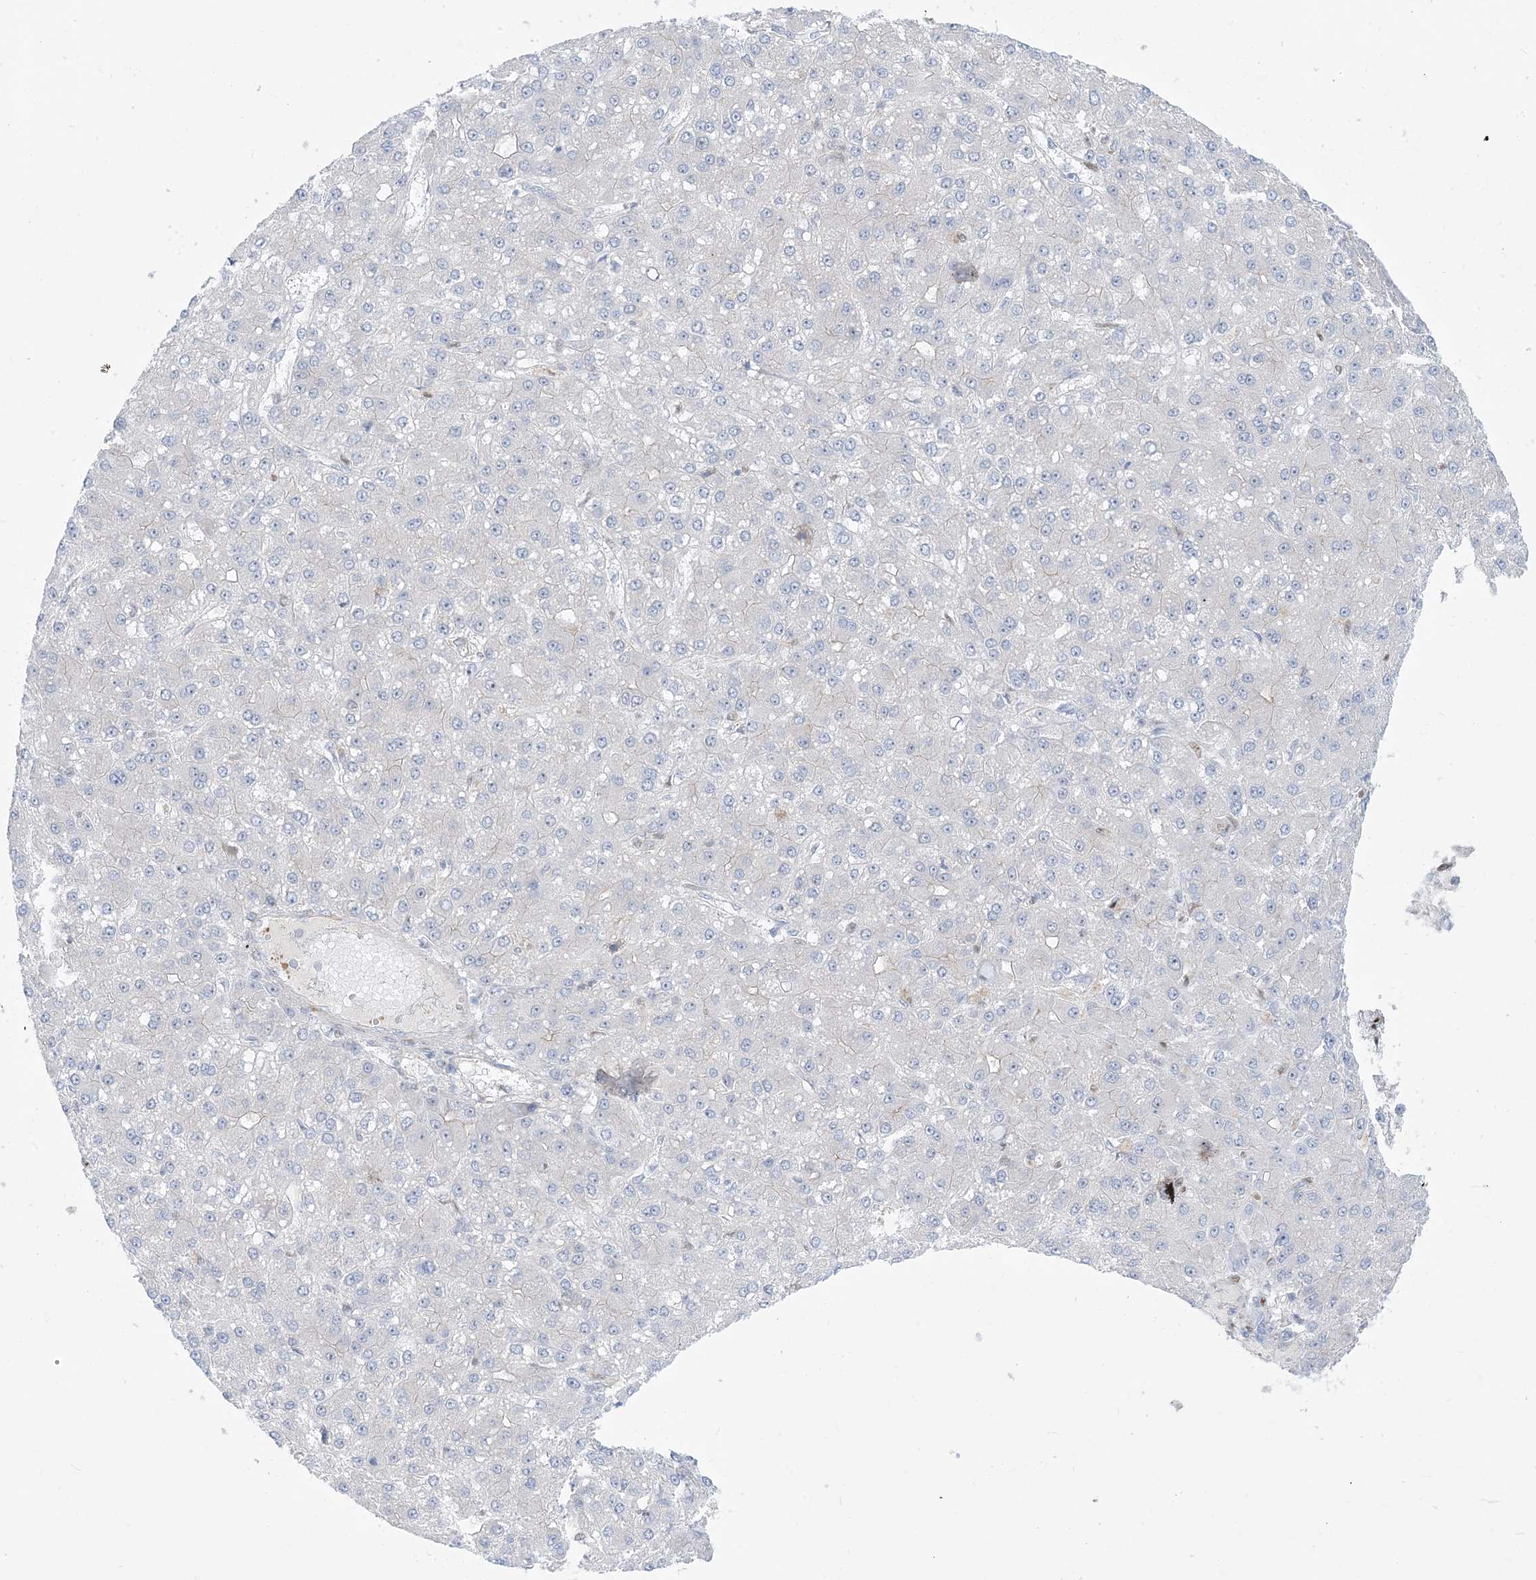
{"staining": {"intensity": "negative", "quantity": "none", "location": "none"}, "tissue": "liver cancer", "cell_type": "Tumor cells", "image_type": "cancer", "snomed": [{"axis": "morphology", "description": "Carcinoma, Hepatocellular, NOS"}, {"axis": "topography", "description": "Liver"}], "caption": "A micrograph of liver cancer (hepatocellular carcinoma) stained for a protein reveals no brown staining in tumor cells.", "gene": "MARS2", "patient": {"sex": "male", "age": 67}}